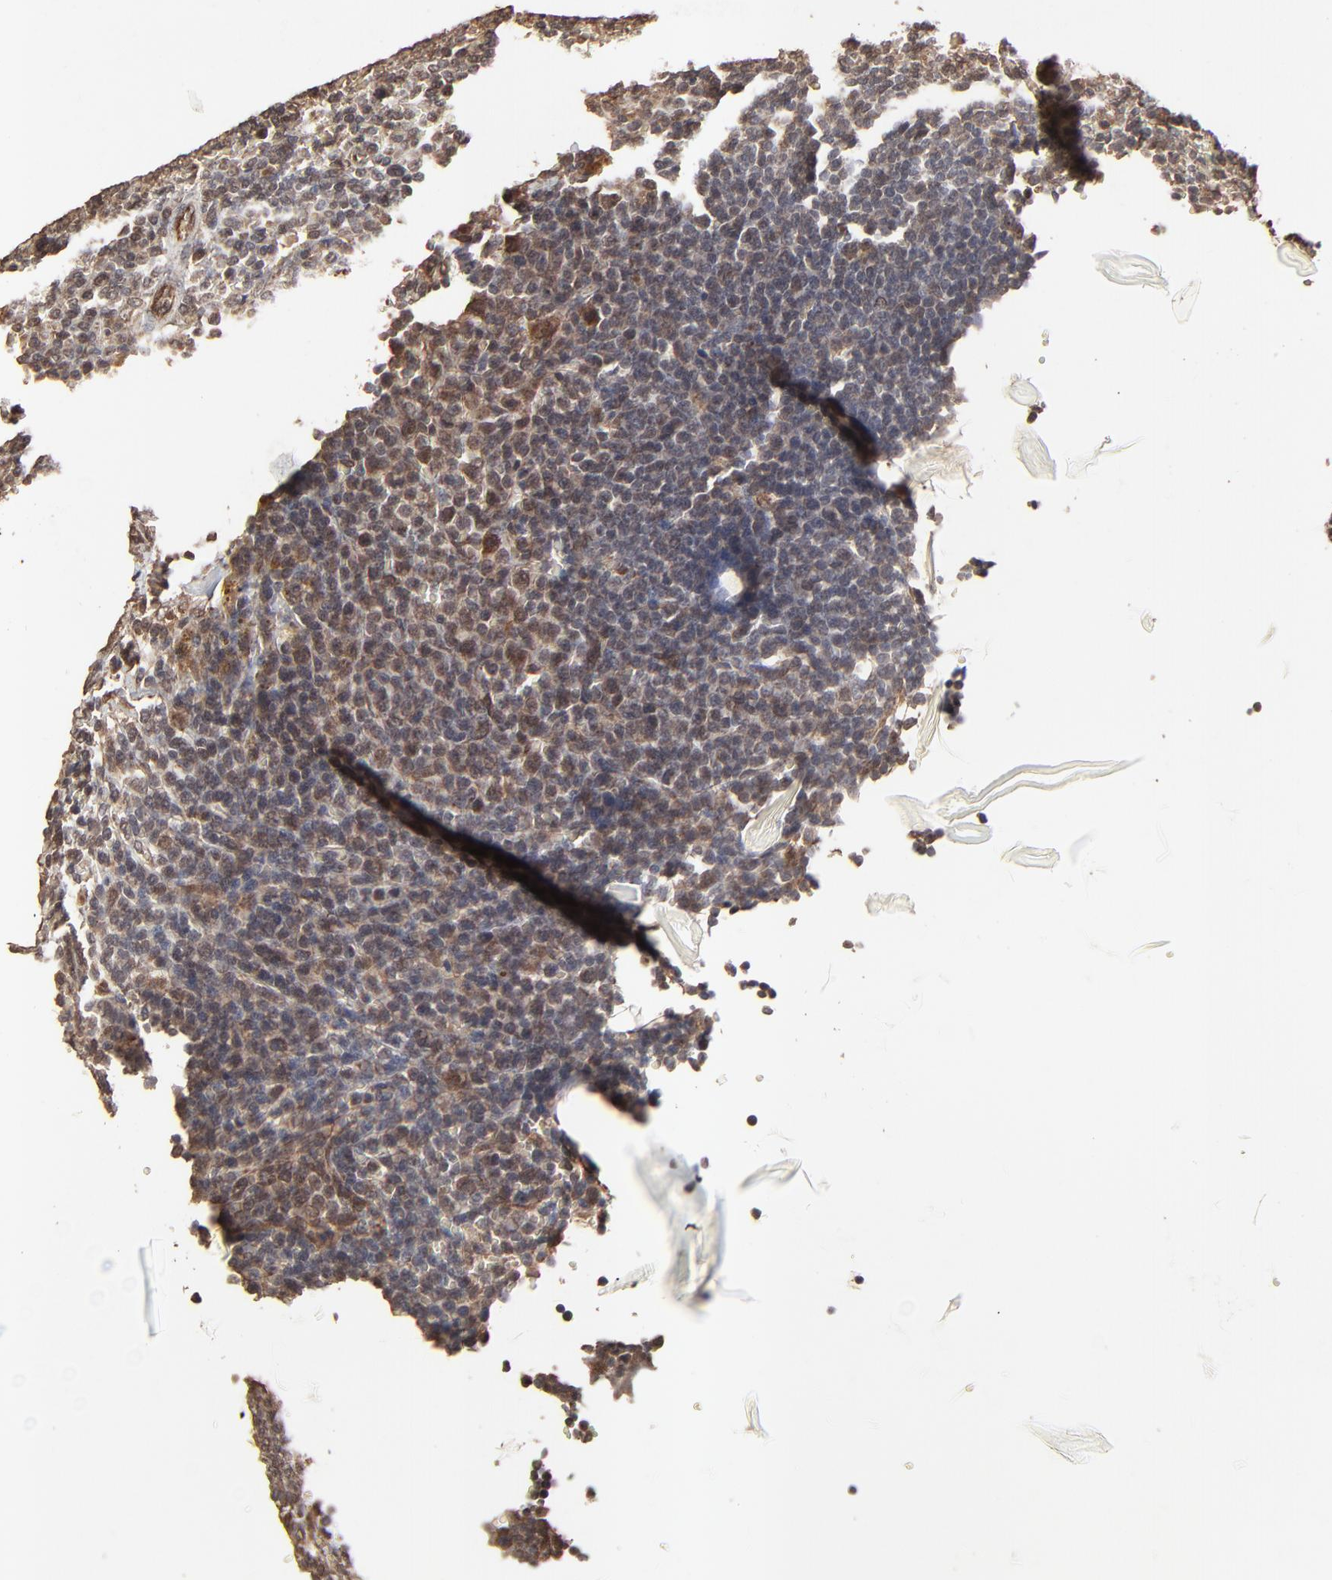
{"staining": {"intensity": "weak", "quantity": "25%-75%", "location": "cytoplasmic/membranous,nuclear"}, "tissue": "lymphoma", "cell_type": "Tumor cells", "image_type": "cancer", "snomed": [{"axis": "morphology", "description": "Malignant lymphoma, non-Hodgkin's type, Low grade"}, {"axis": "topography", "description": "Spleen"}], "caption": "Malignant lymphoma, non-Hodgkin's type (low-grade) stained with a brown dye displays weak cytoplasmic/membranous and nuclear positive expression in about 25%-75% of tumor cells.", "gene": "FAM227A", "patient": {"sex": "male", "age": 80}}